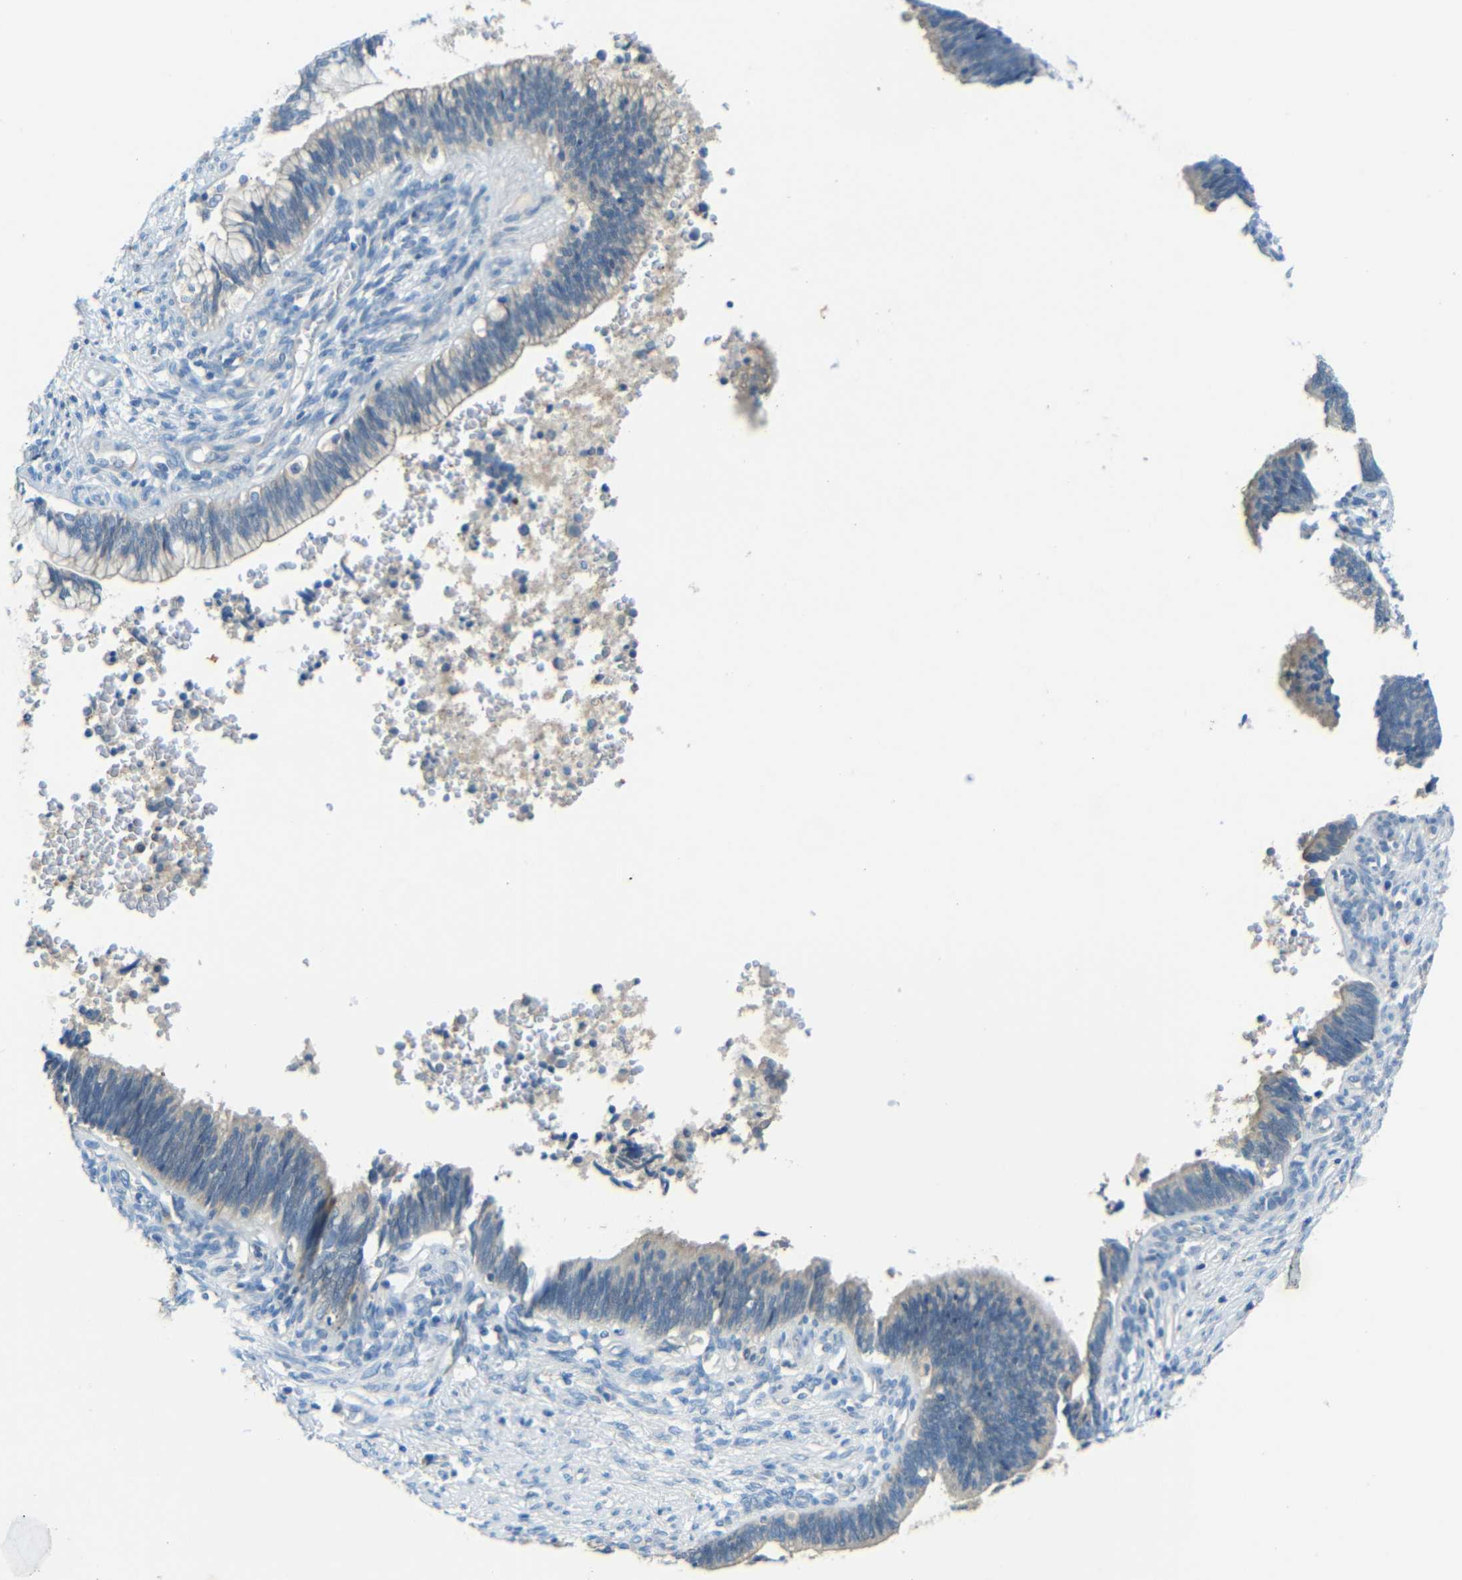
{"staining": {"intensity": "weak", "quantity": "25%-75%", "location": "cytoplasmic/membranous"}, "tissue": "cervical cancer", "cell_type": "Tumor cells", "image_type": "cancer", "snomed": [{"axis": "morphology", "description": "Adenocarcinoma, NOS"}, {"axis": "topography", "description": "Cervix"}], "caption": "Immunohistochemistry photomicrograph of neoplastic tissue: human cervical adenocarcinoma stained using immunohistochemistry shows low levels of weak protein expression localized specifically in the cytoplasmic/membranous of tumor cells, appearing as a cytoplasmic/membranous brown color.", "gene": "CYP26B1", "patient": {"sex": "female", "age": 44}}